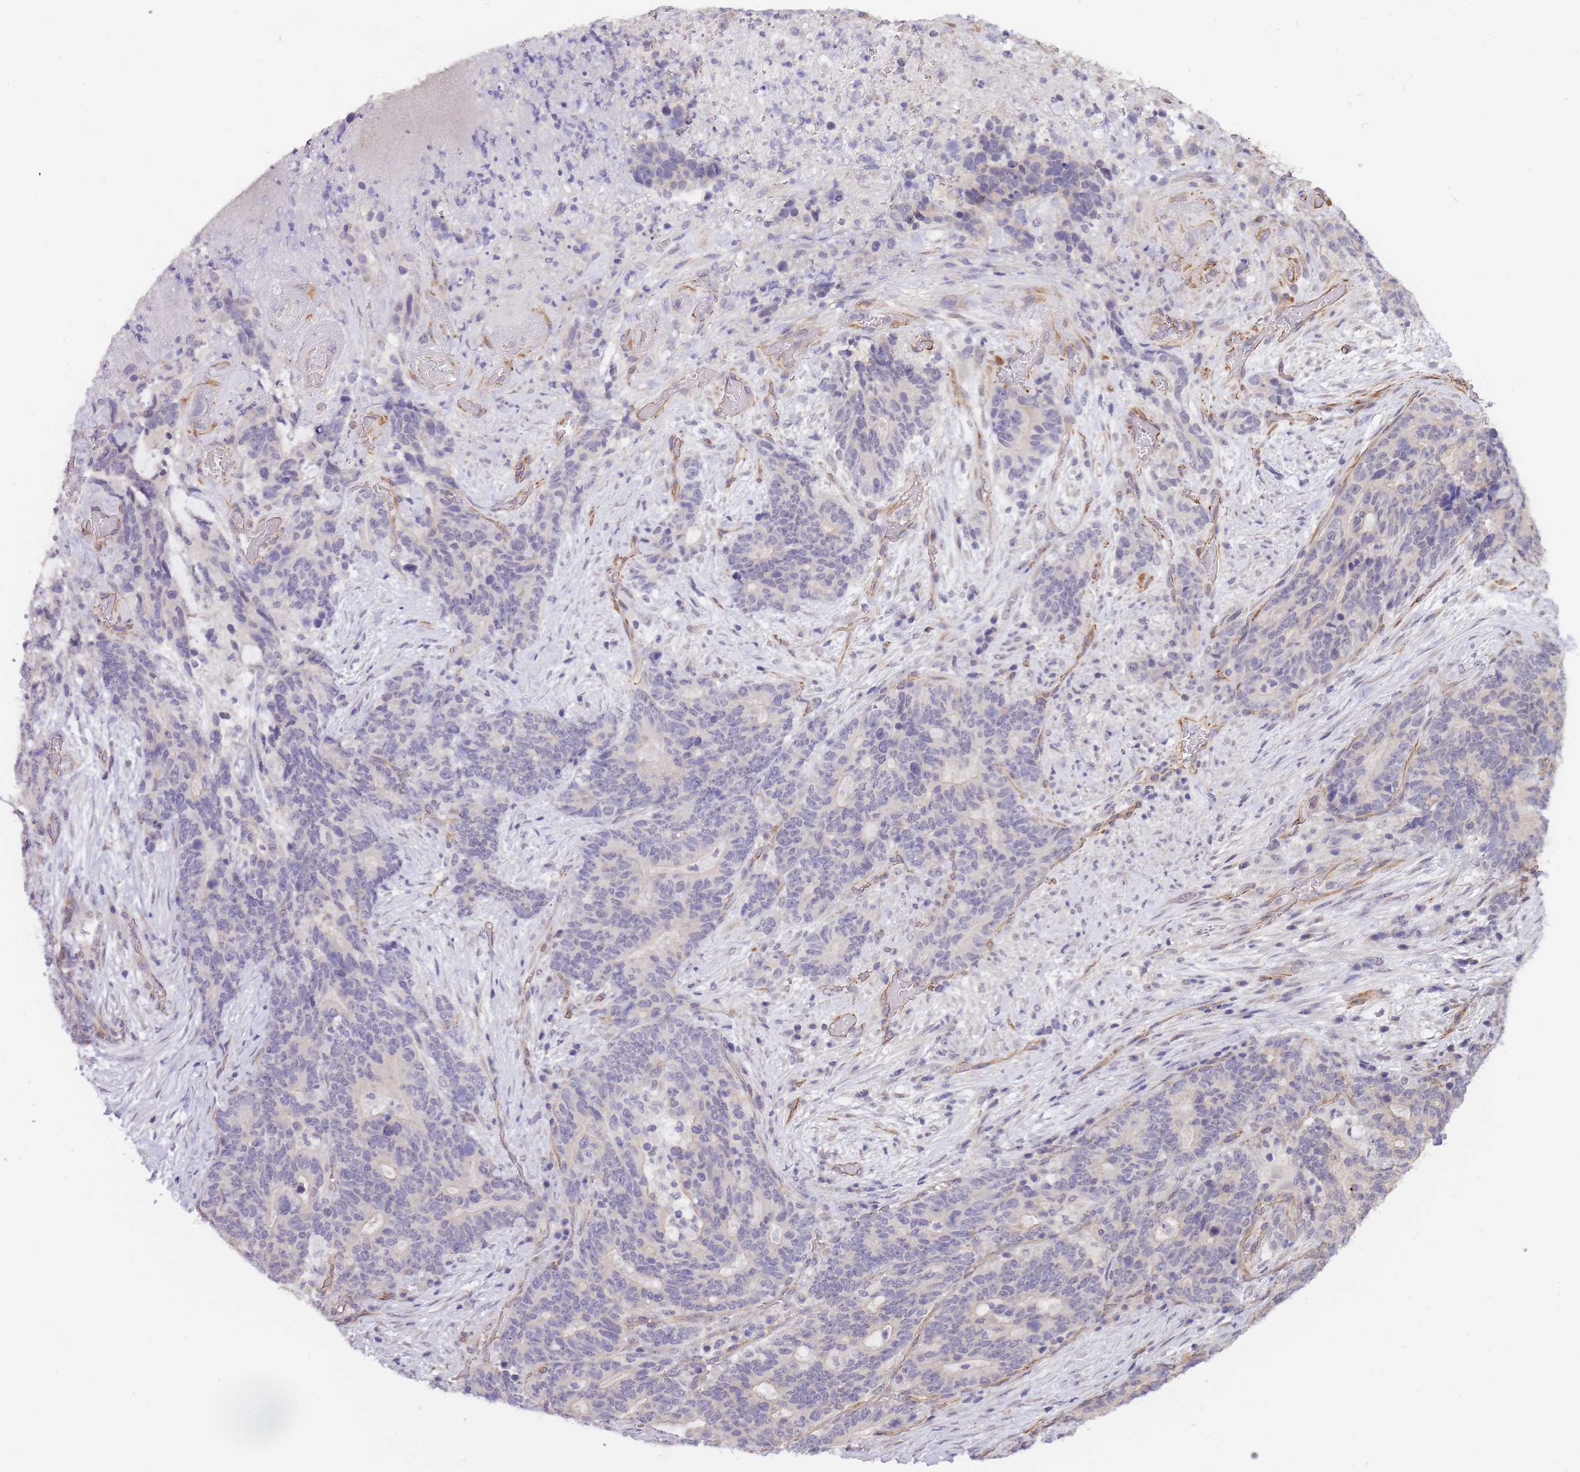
{"staining": {"intensity": "negative", "quantity": "none", "location": "none"}, "tissue": "stomach cancer", "cell_type": "Tumor cells", "image_type": "cancer", "snomed": [{"axis": "morphology", "description": "Normal tissue, NOS"}, {"axis": "morphology", "description": "Adenocarcinoma, NOS"}, {"axis": "topography", "description": "Stomach"}], "caption": "Immunohistochemistry (IHC) histopathology image of neoplastic tissue: human stomach adenocarcinoma stained with DAB reveals no significant protein staining in tumor cells.", "gene": "C19orf25", "patient": {"sex": "female", "age": 64}}